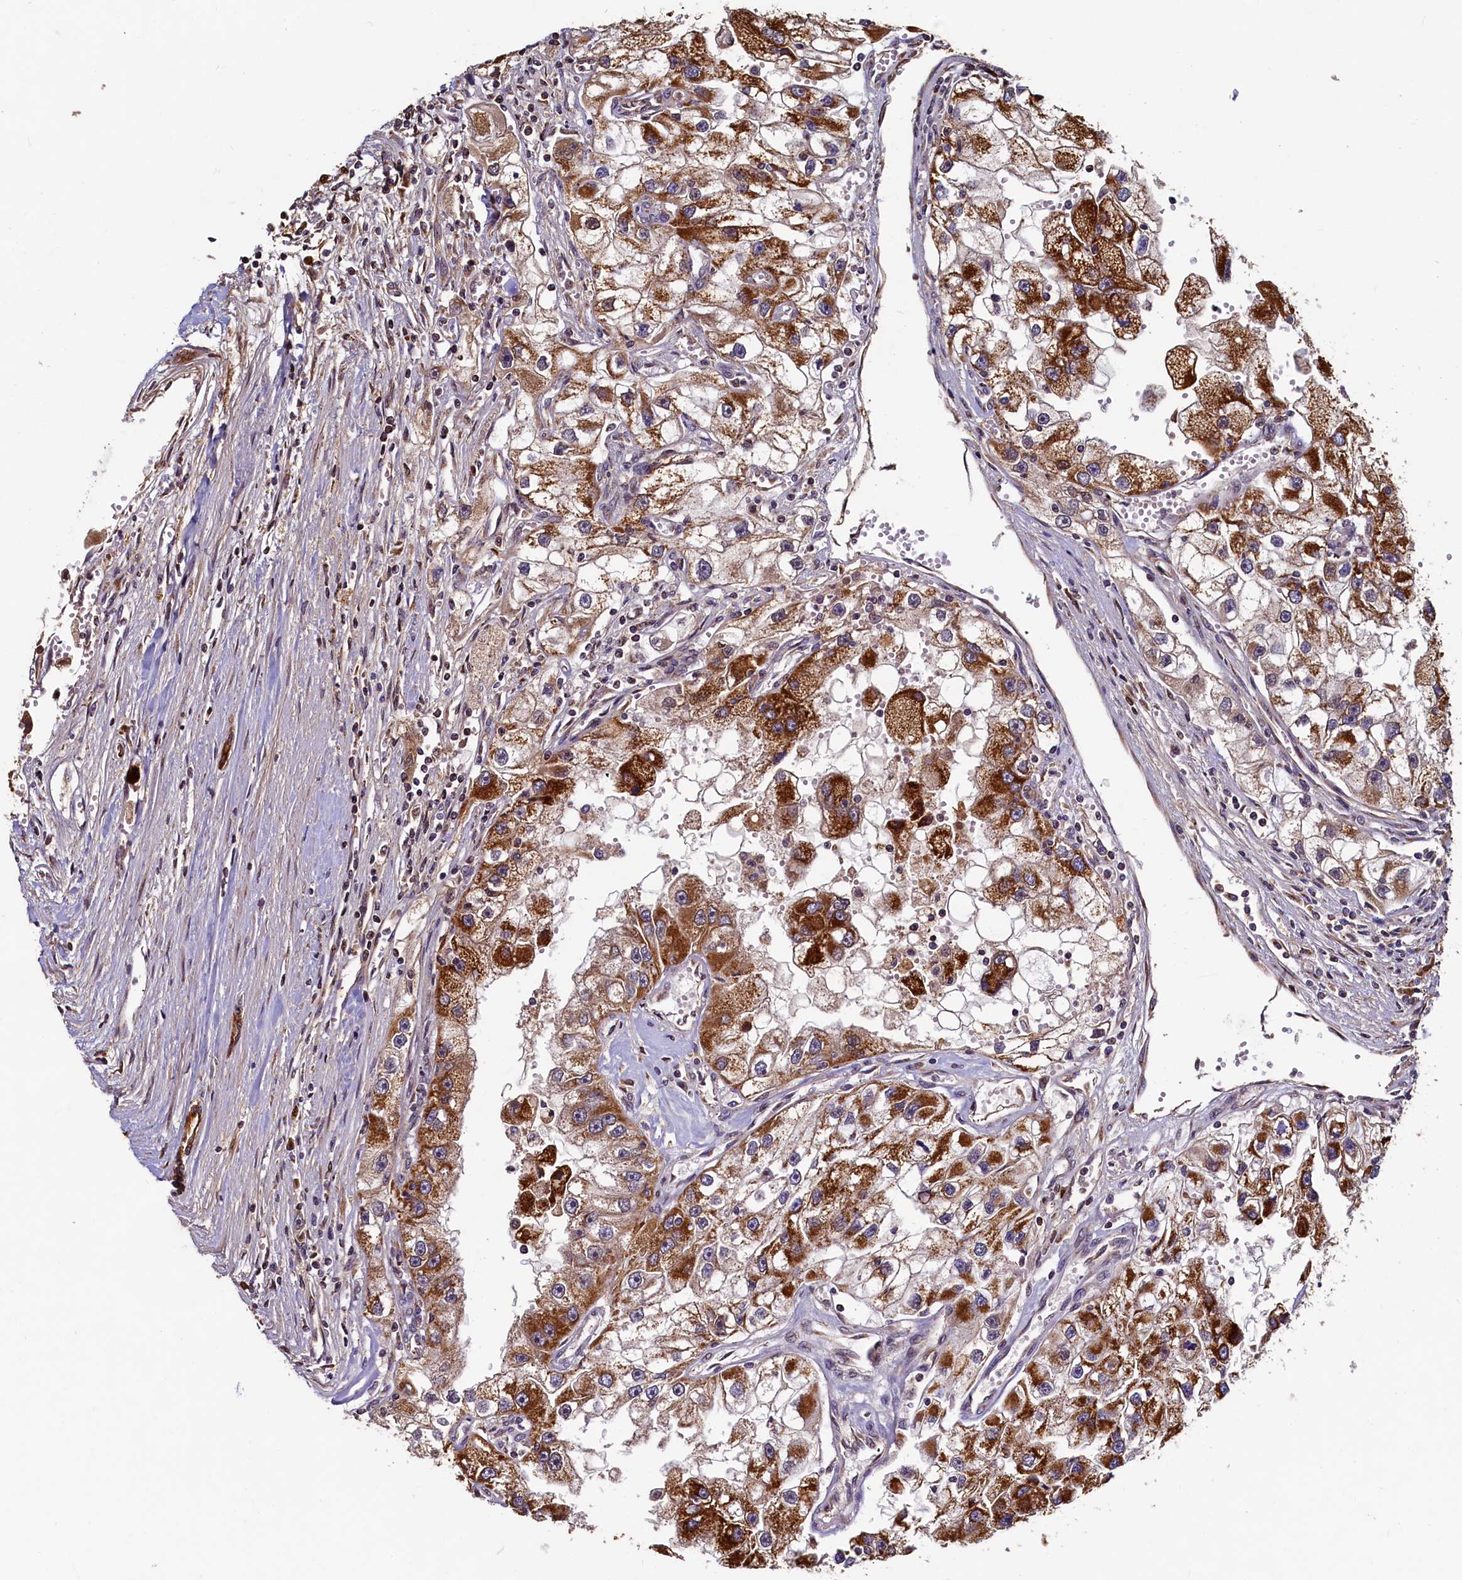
{"staining": {"intensity": "strong", "quantity": ">75%", "location": "cytoplasmic/membranous"}, "tissue": "renal cancer", "cell_type": "Tumor cells", "image_type": "cancer", "snomed": [{"axis": "morphology", "description": "Adenocarcinoma, NOS"}, {"axis": "topography", "description": "Kidney"}], "caption": "Renal cancer (adenocarcinoma) stained for a protein demonstrates strong cytoplasmic/membranous positivity in tumor cells. The staining was performed using DAB (3,3'-diaminobenzidine), with brown indicating positive protein expression. Nuclei are stained blue with hematoxylin.", "gene": "NCKAP5L", "patient": {"sex": "male", "age": 63}}